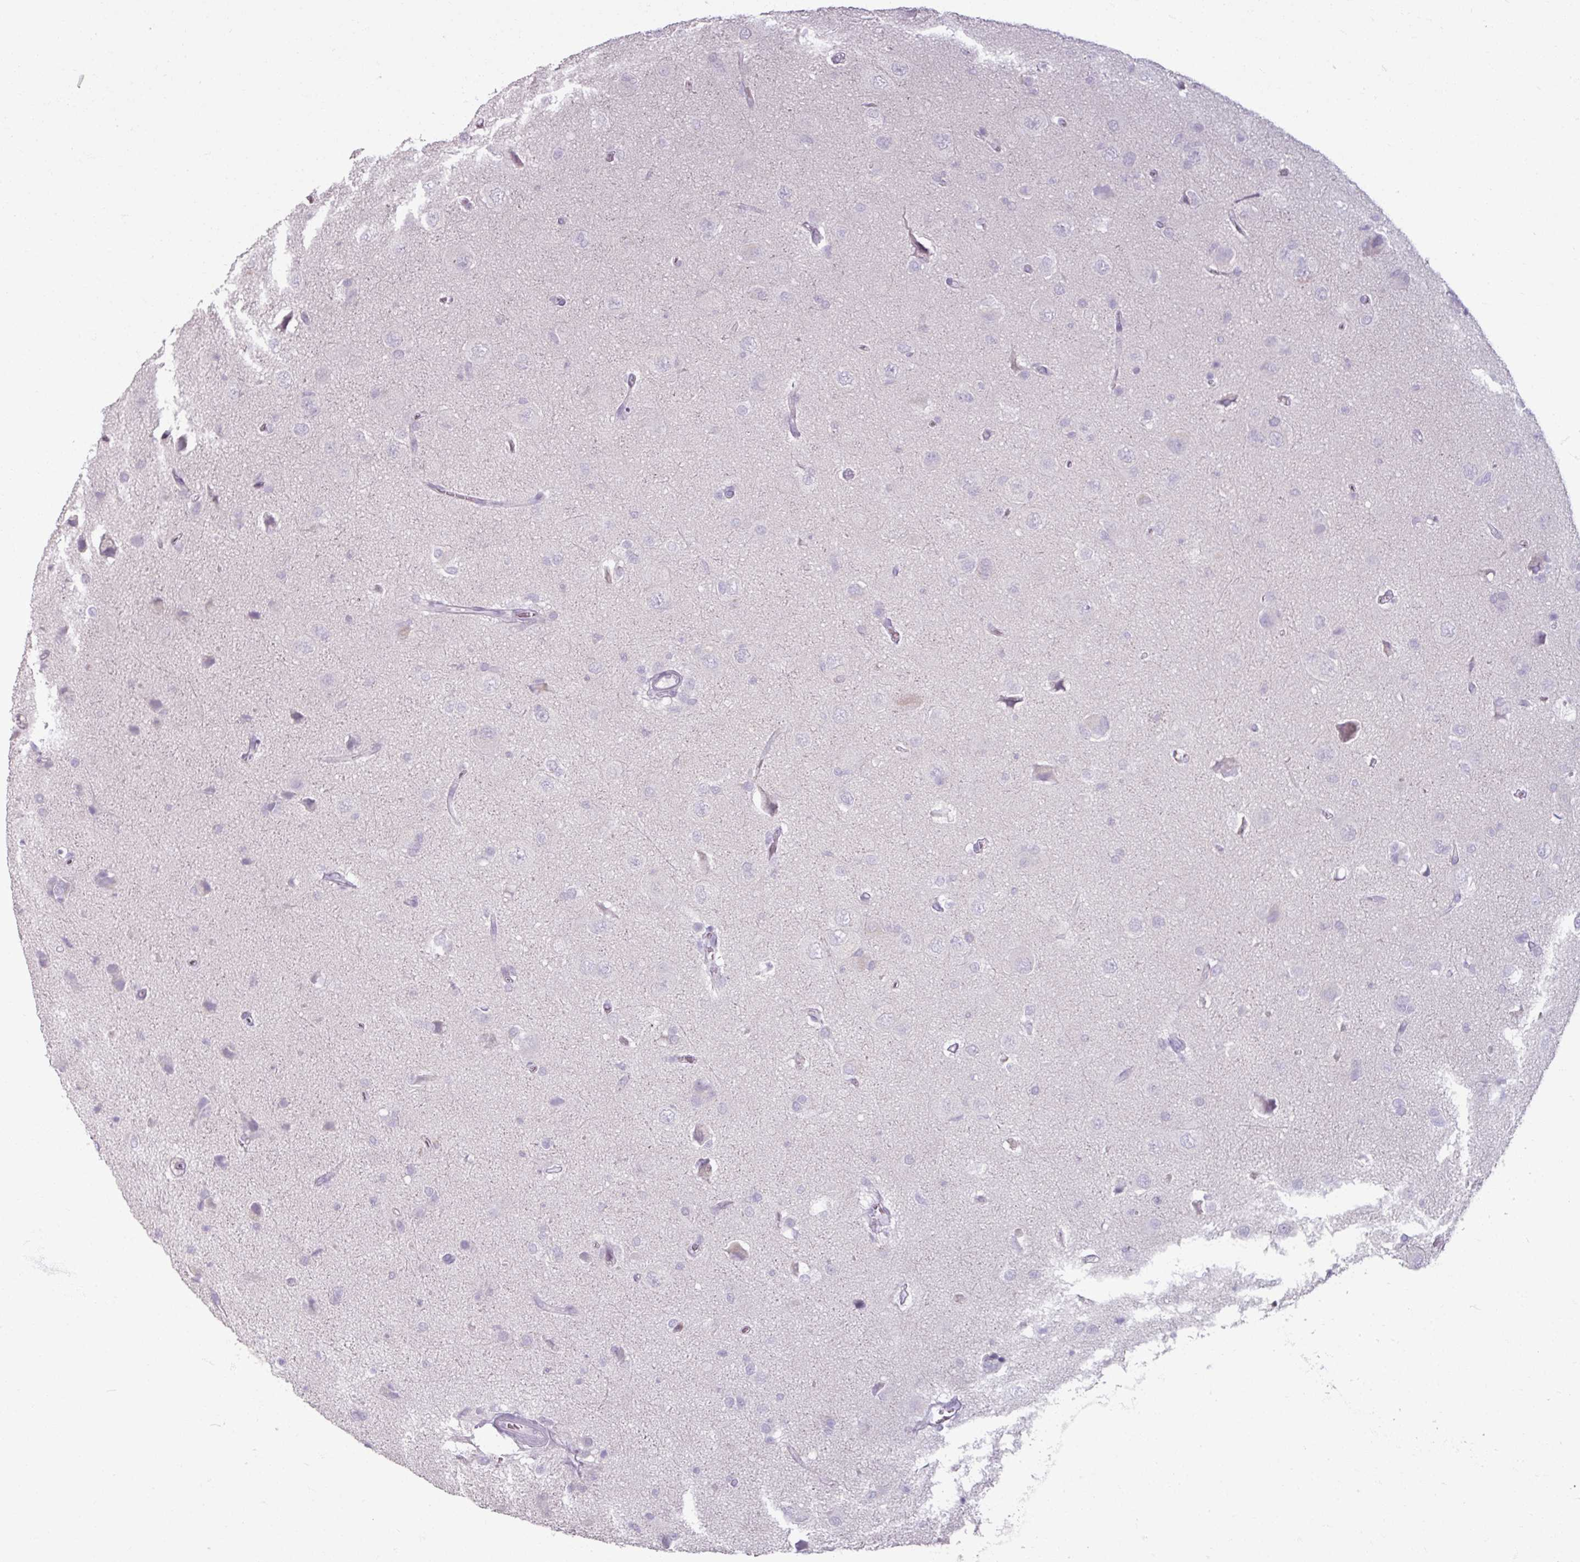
{"staining": {"intensity": "negative", "quantity": "none", "location": "none"}, "tissue": "glioma", "cell_type": "Tumor cells", "image_type": "cancer", "snomed": [{"axis": "morphology", "description": "Glioma, malignant, High grade"}, {"axis": "topography", "description": "Brain"}], "caption": "DAB (3,3'-diaminobenzidine) immunohistochemical staining of malignant high-grade glioma exhibits no significant staining in tumor cells.", "gene": "SLC27A5", "patient": {"sex": "female", "age": 57}}